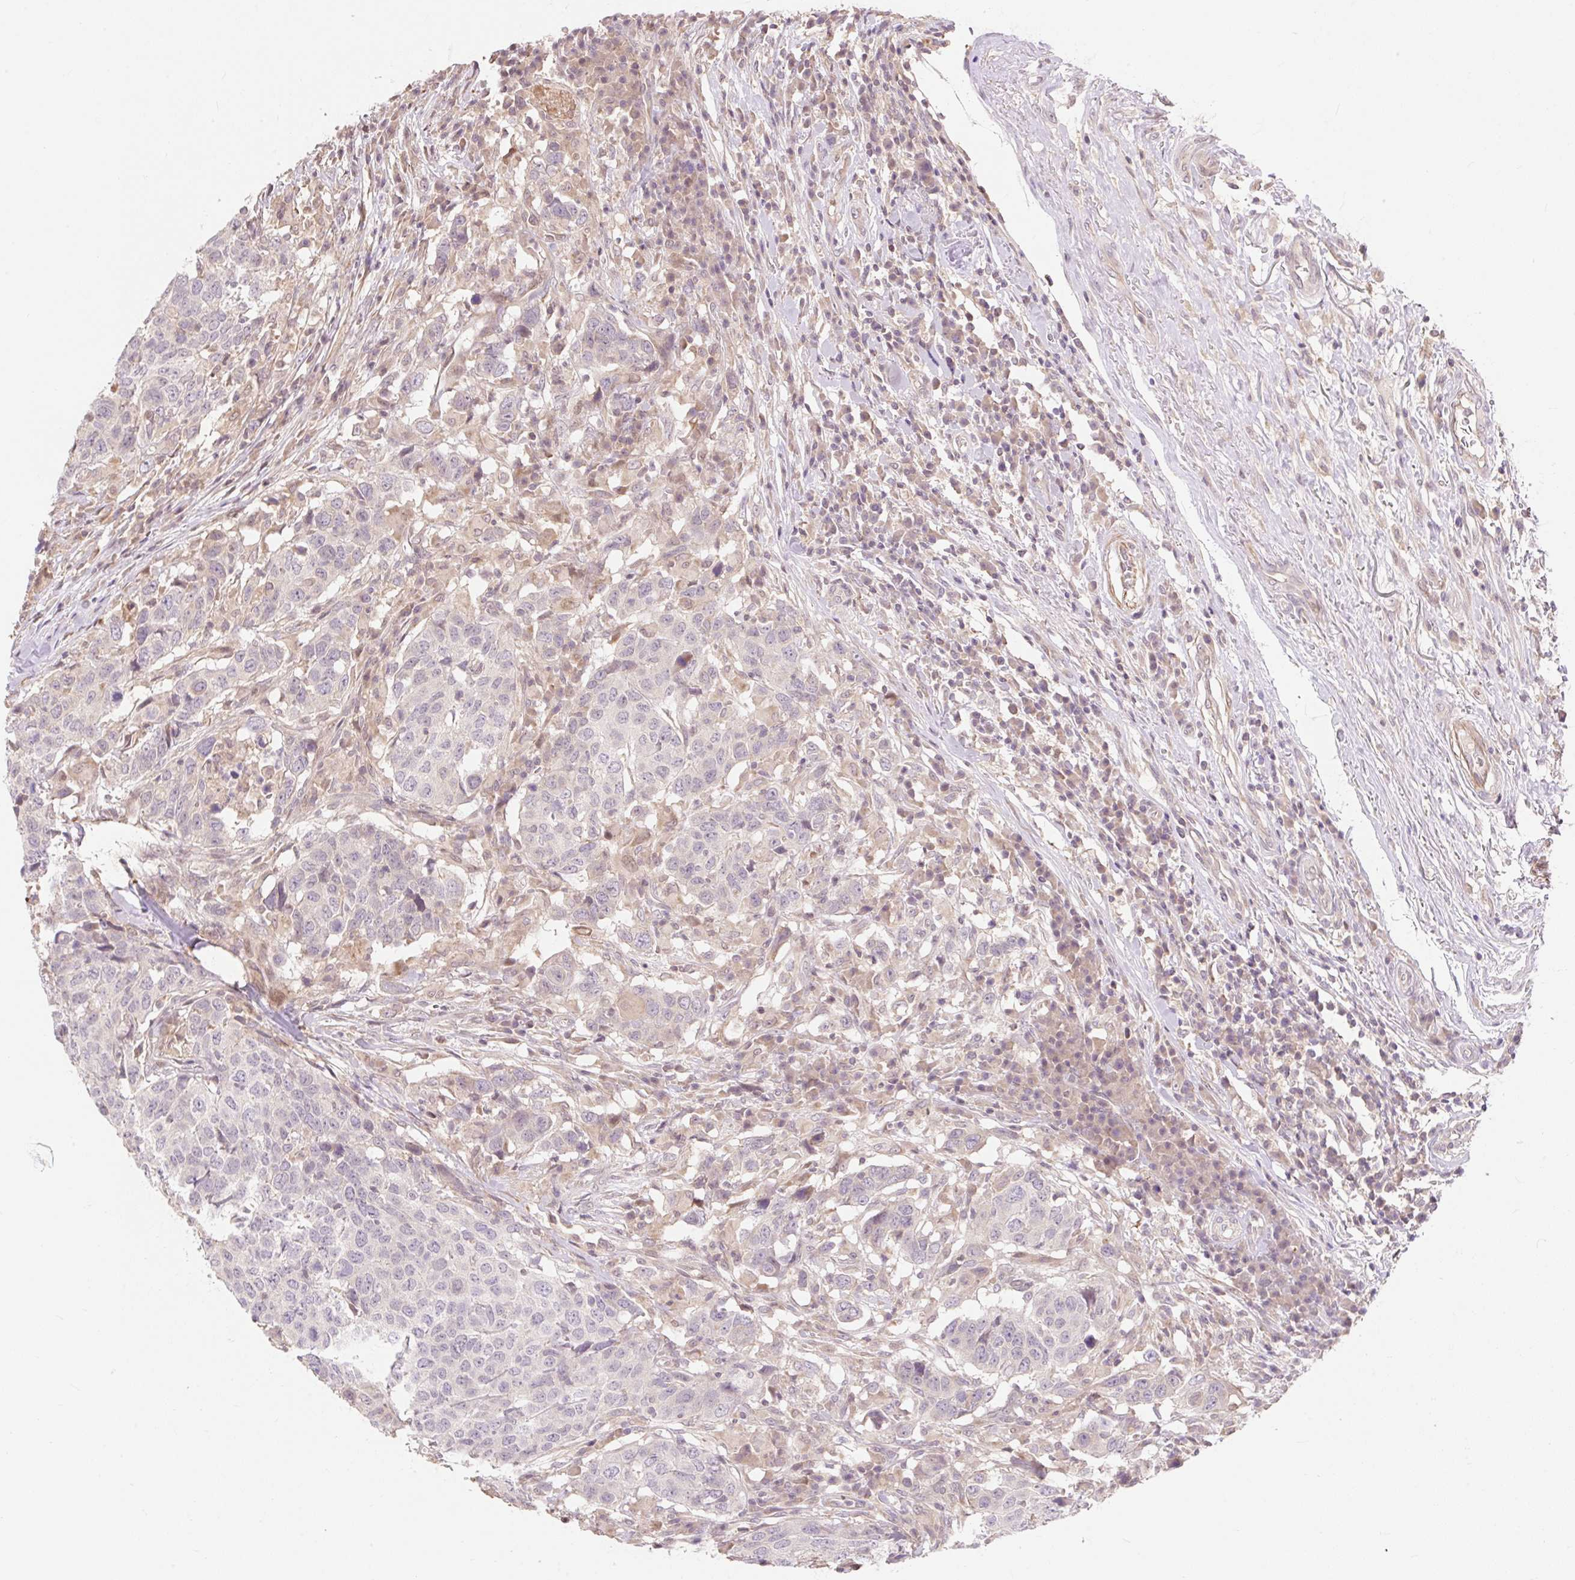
{"staining": {"intensity": "negative", "quantity": "none", "location": "none"}, "tissue": "head and neck cancer", "cell_type": "Tumor cells", "image_type": "cancer", "snomed": [{"axis": "morphology", "description": "Normal tissue, NOS"}, {"axis": "morphology", "description": "Squamous cell carcinoma, NOS"}, {"axis": "topography", "description": "Skeletal muscle"}, {"axis": "topography", "description": "Vascular tissue"}, {"axis": "topography", "description": "Peripheral nerve tissue"}, {"axis": "topography", "description": "Head-Neck"}], "caption": "IHC of human head and neck cancer (squamous cell carcinoma) demonstrates no staining in tumor cells. Nuclei are stained in blue.", "gene": "EMC10", "patient": {"sex": "male", "age": 66}}